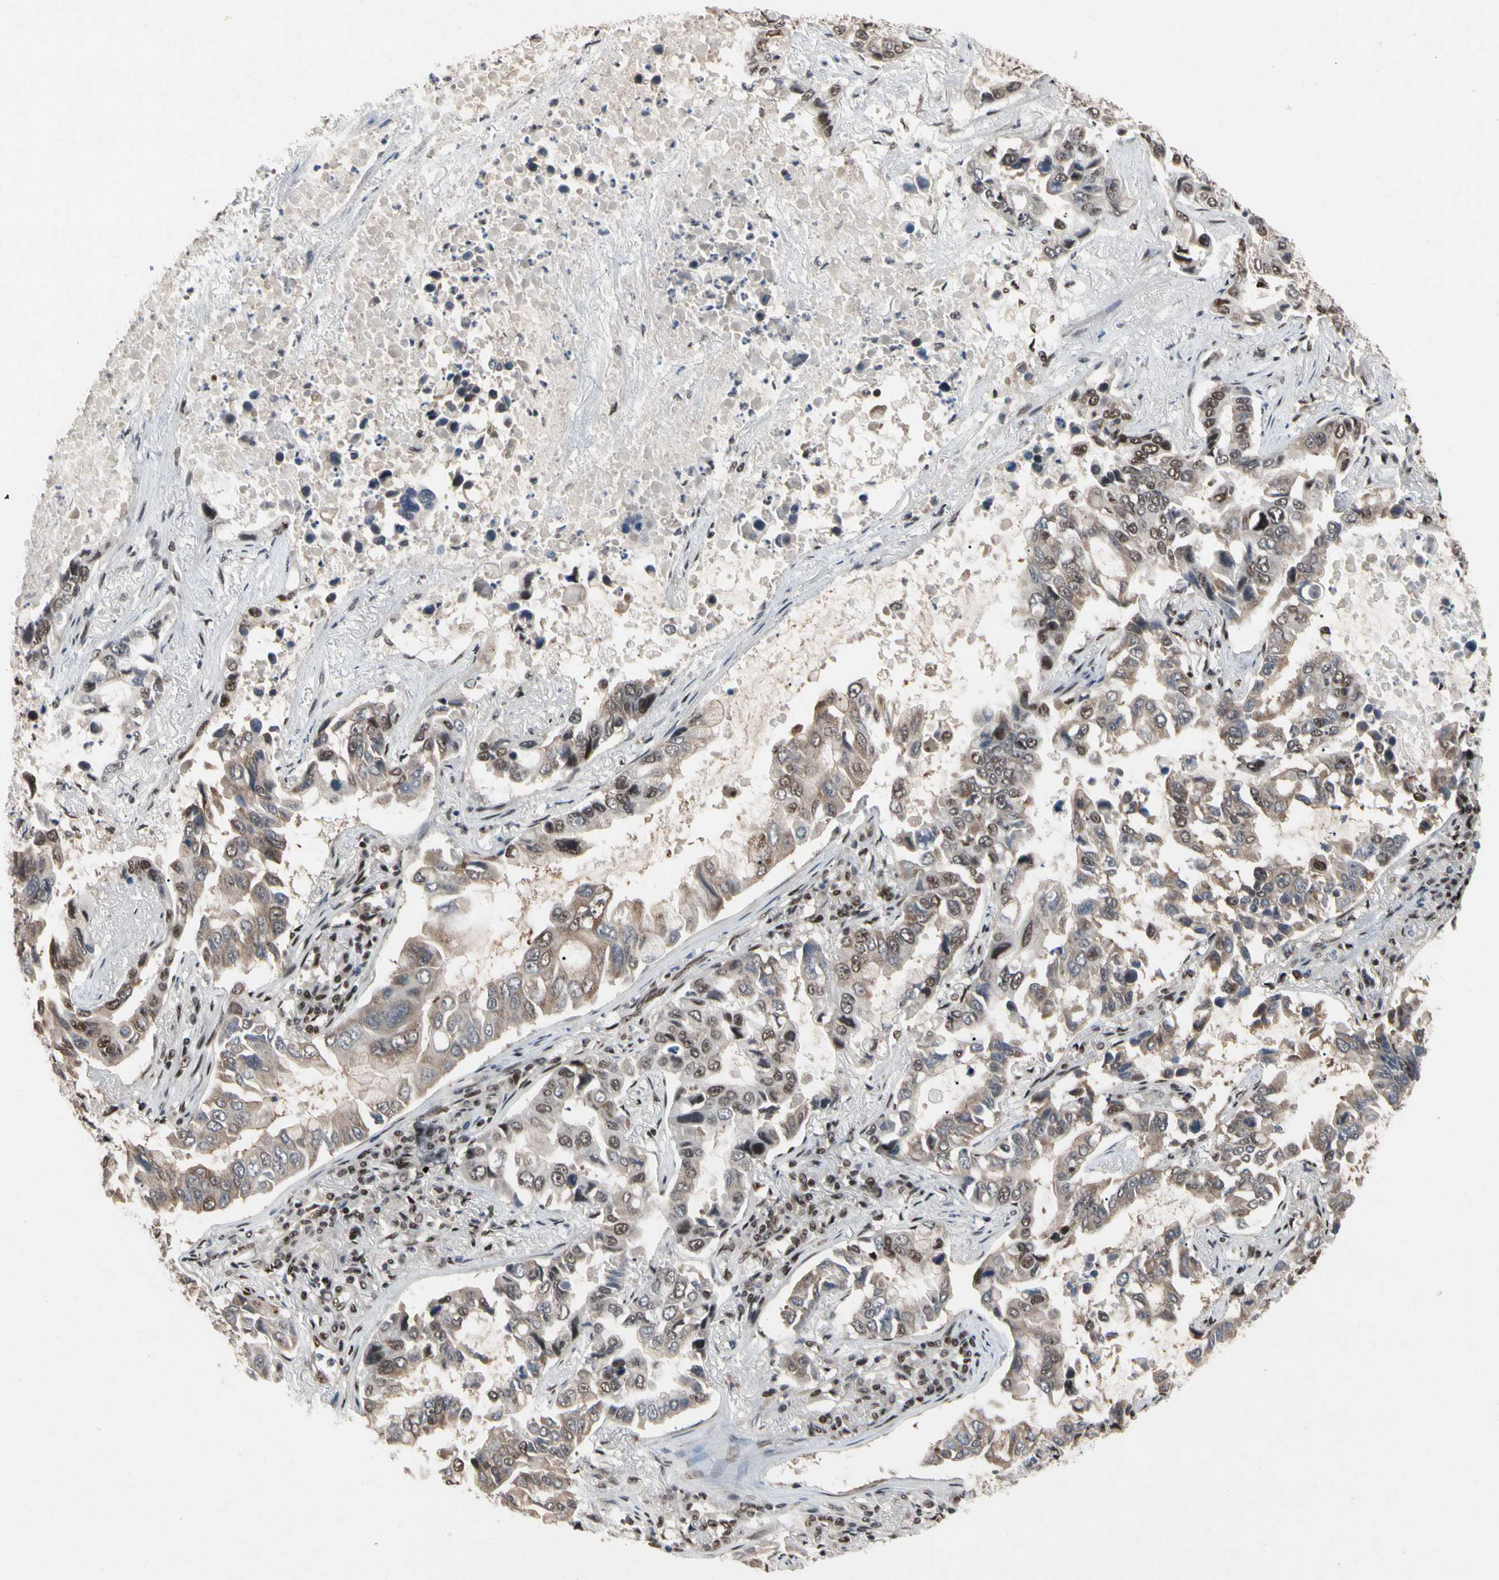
{"staining": {"intensity": "moderate", "quantity": ">75%", "location": "cytoplasmic/membranous,nuclear"}, "tissue": "lung cancer", "cell_type": "Tumor cells", "image_type": "cancer", "snomed": [{"axis": "morphology", "description": "Adenocarcinoma, NOS"}, {"axis": "topography", "description": "Lung"}], "caption": "An IHC image of neoplastic tissue is shown. Protein staining in brown labels moderate cytoplasmic/membranous and nuclear positivity in lung cancer within tumor cells.", "gene": "FAM98B", "patient": {"sex": "male", "age": 64}}